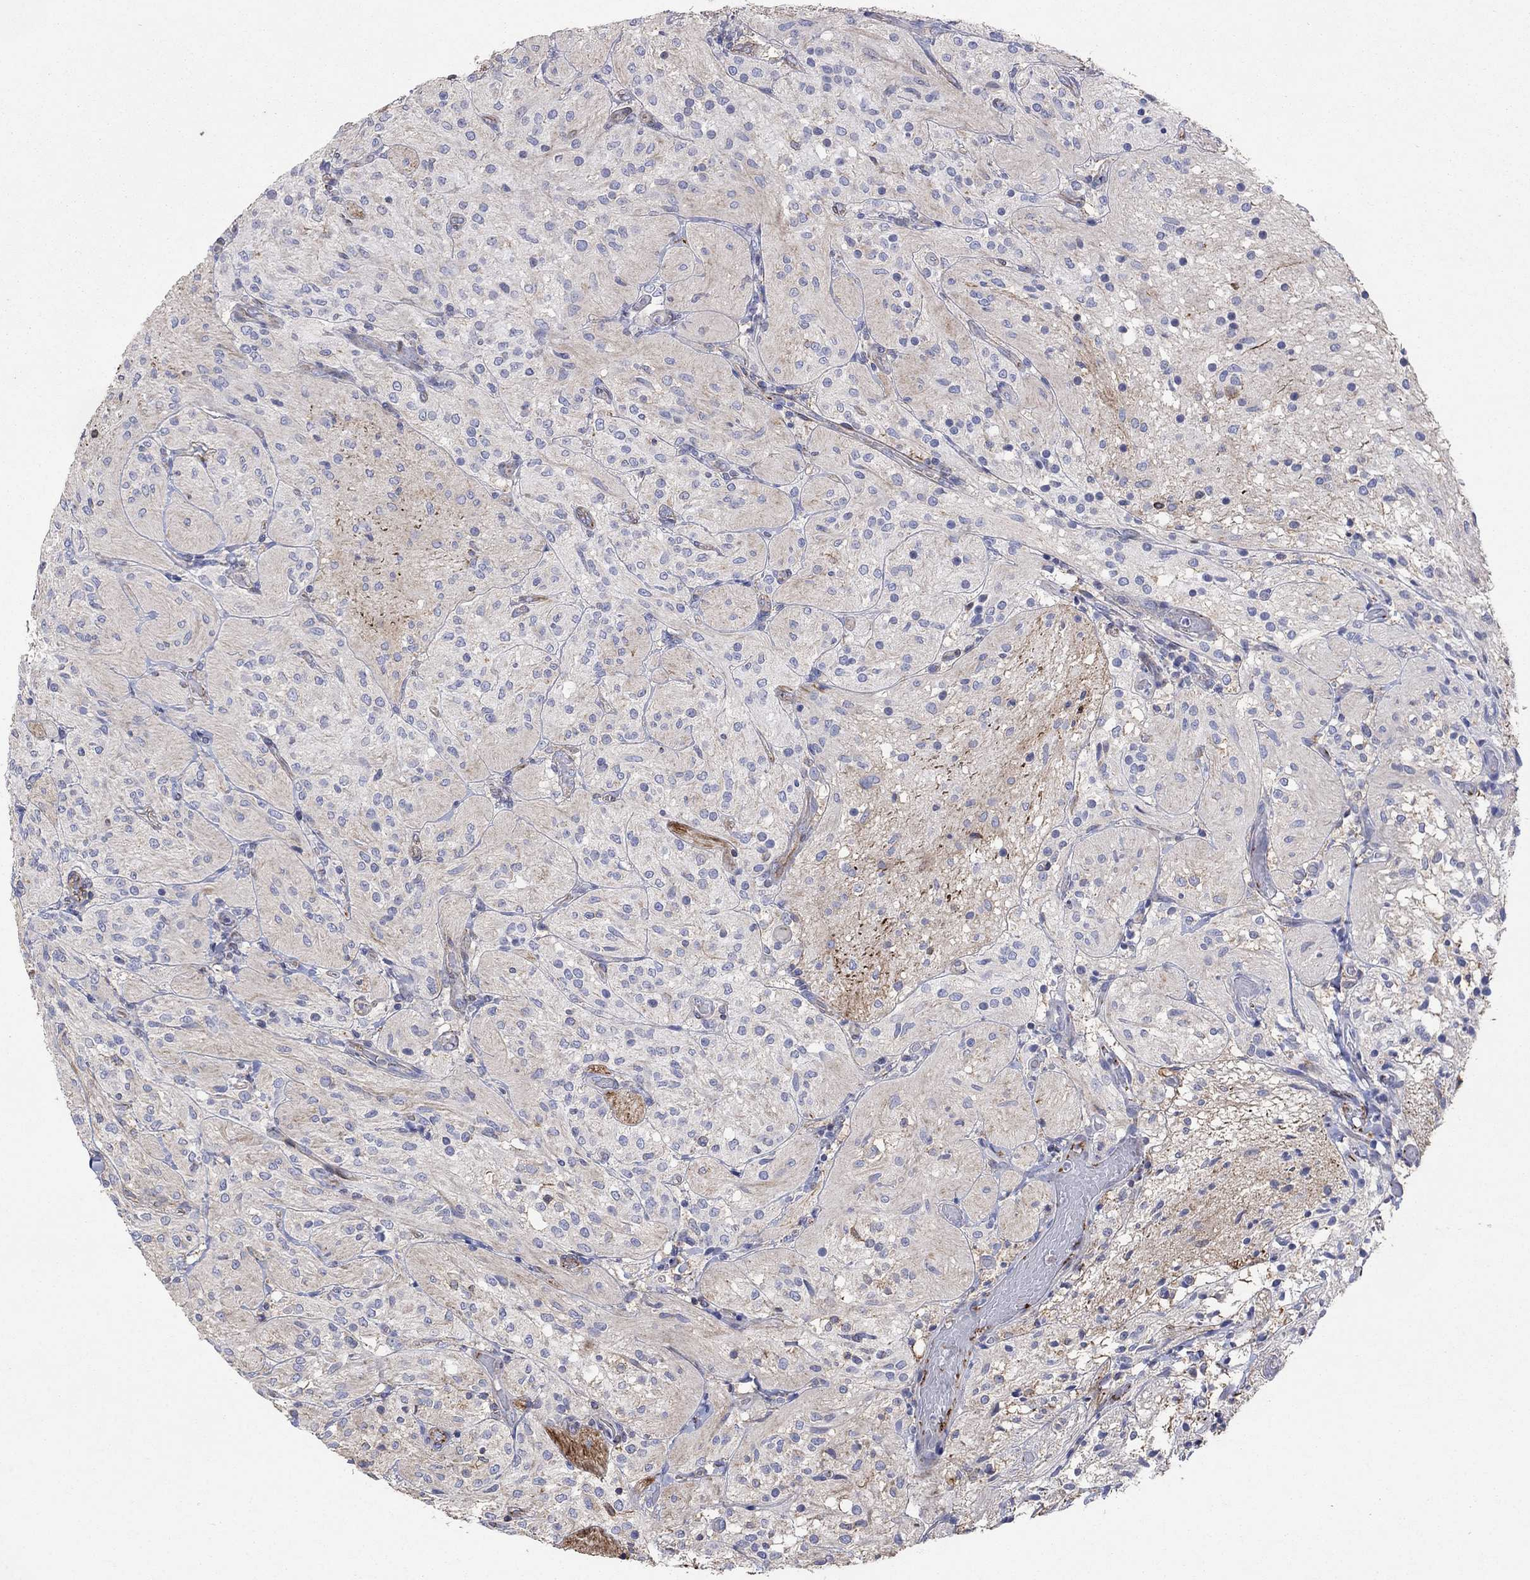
{"staining": {"intensity": "negative", "quantity": "none", "location": "none"}, "tissue": "glioma", "cell_type": "Tumor cells", "image_type": "cancer", "snomed": [{"axis": "morphology", "description": "Glioma, malignant, Low grade"}, {"axis": "topography", "description": "Brain"}], "caption": "DAB (3,3'-diaminobenzidine) immunohistochemical staining of malignant glioma (low-grade) demonstrates no significant expression in tumor cells.", "gene": "TPRN", "patient": {"sex": "male", "age": 3}}